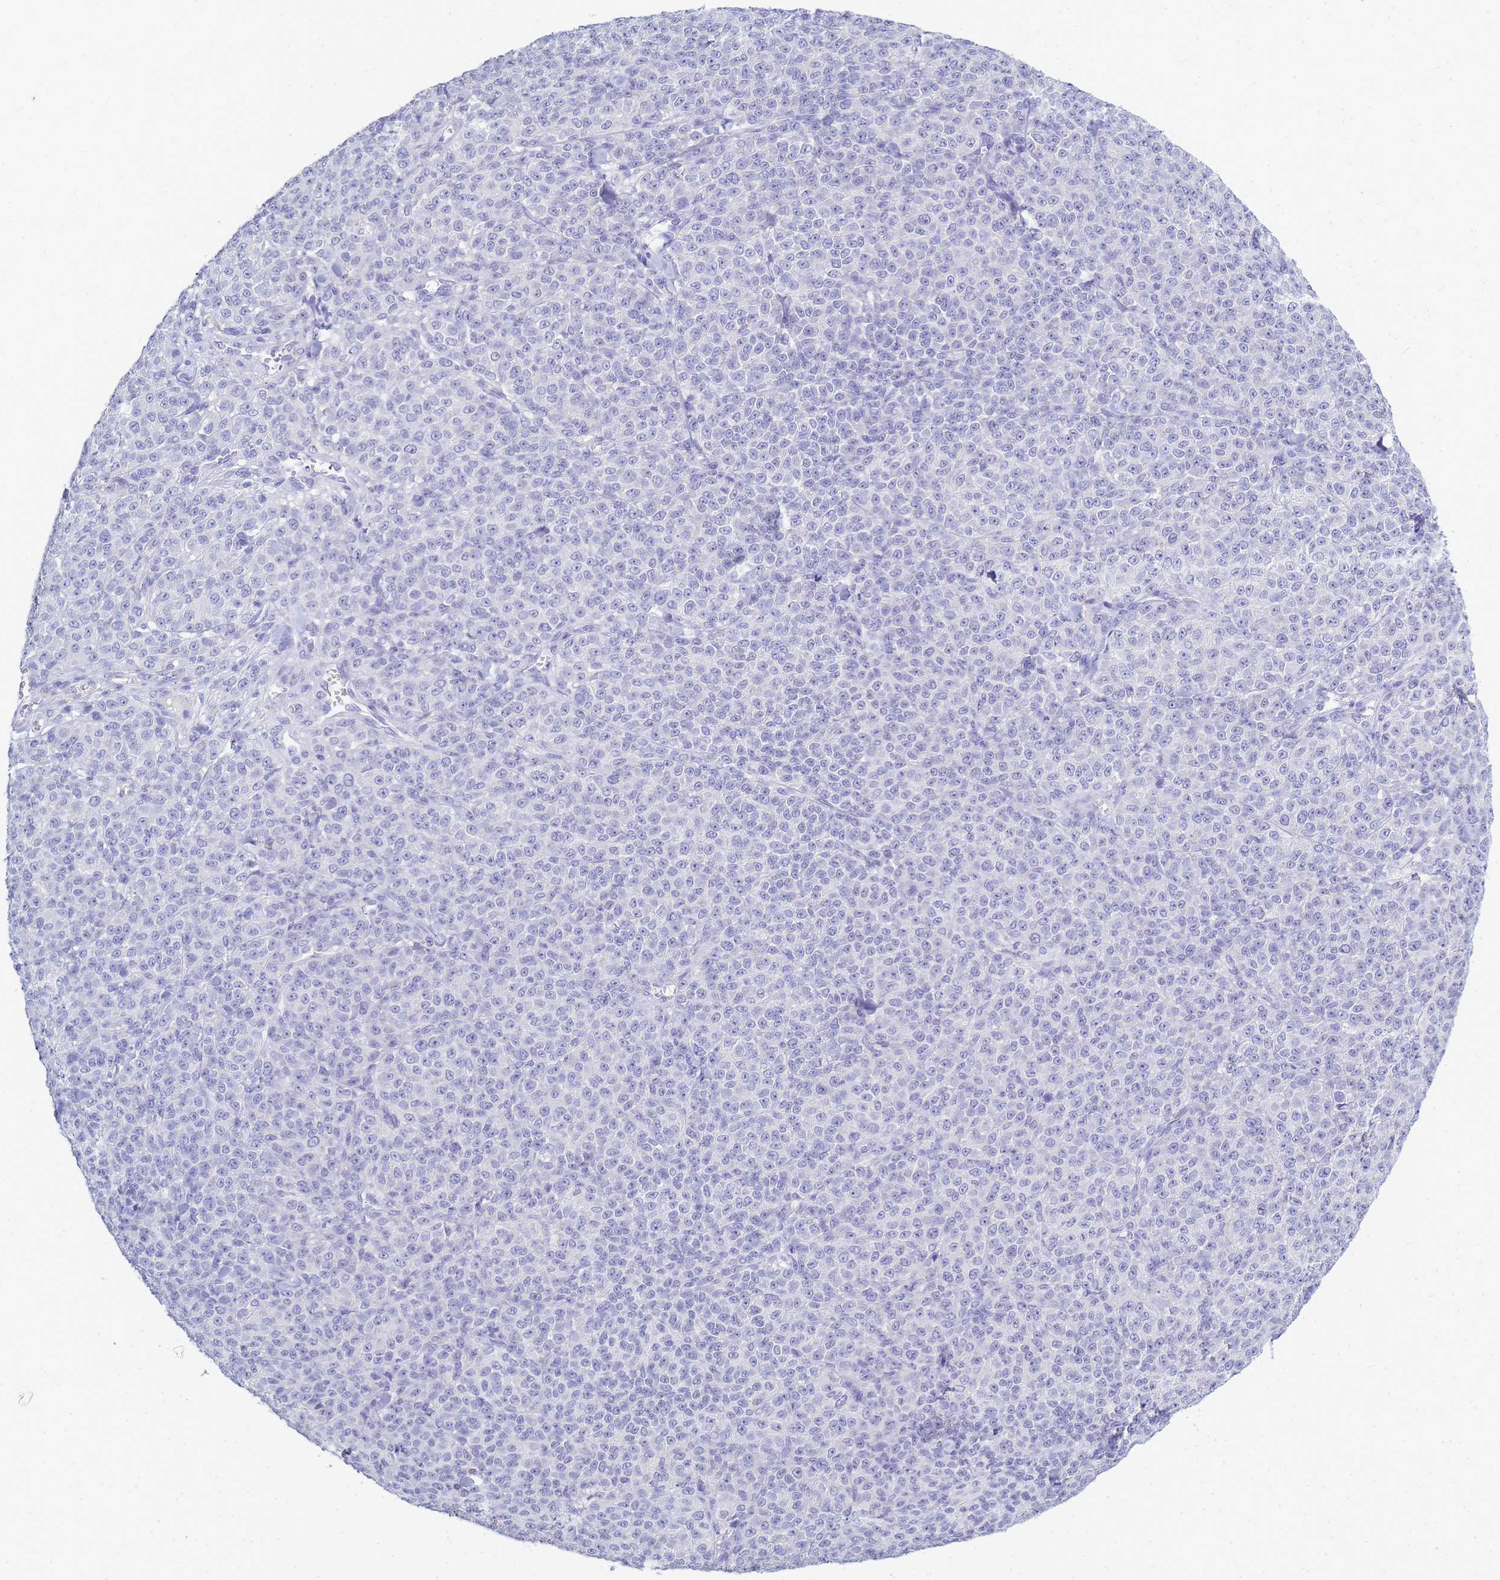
{"staining": {"intensity": "negative", "quantity": "none", "location": "none"}, "tissue": "melanoma", "cell_type": "Tumor cells", "image_type": "cancer", "snomed": [{"axis": "morphology", "description": "Normal tissue, NOS"}, {"axis": "morphology", "description": "Malignant melanoma, NOS"}, {"axis": "topography", "description": "Skin"}], "caption": "IHC of human malignant melanoma shows no expression in tumor cells.", "gene": "B3GNT8", "patient": {"sex": "female", "age": 34}}